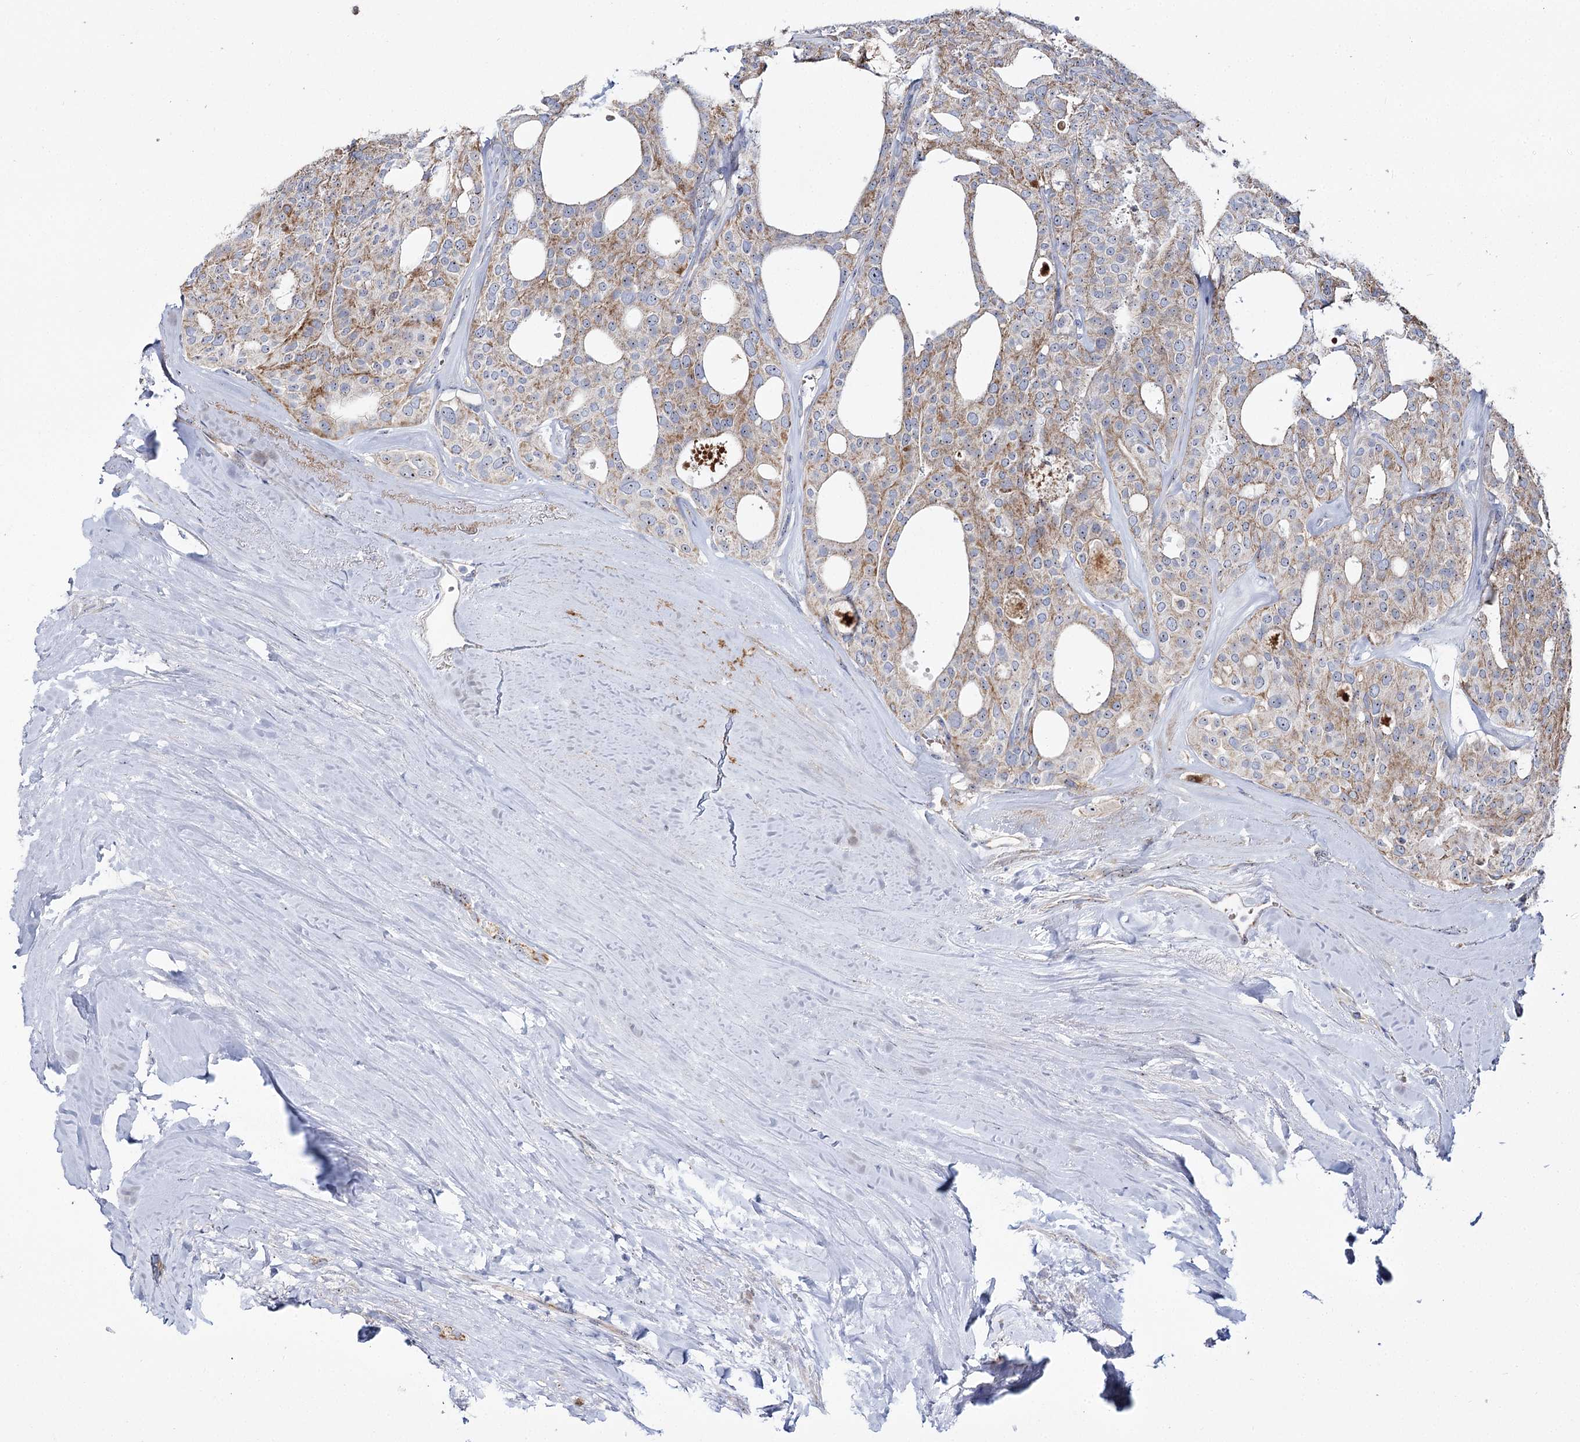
{"staining": {"intensity": "weak", "quantity": "25%-75%", "location": "cytoplasmic/membranous,nuclear"}, "tissue": "thyroid cancer", "cell_type": "Tumor cells", "image_type": "cancer", "snomed": [{"axis": "morphology", "description": "Follicular adenoma carcinoma, NOS"}, {"axis": "topography", "description": "Thyroid gland"}], "caption": "This image shows IHC staining of human thyroid follicular adenoma carcinoma, with low weak cytoplasmic/membranous and nuclear expression in approximately 25%-75% of tumor cells.", "gene": "SUOX", "patient": {"sex": "male", "age": 75}}